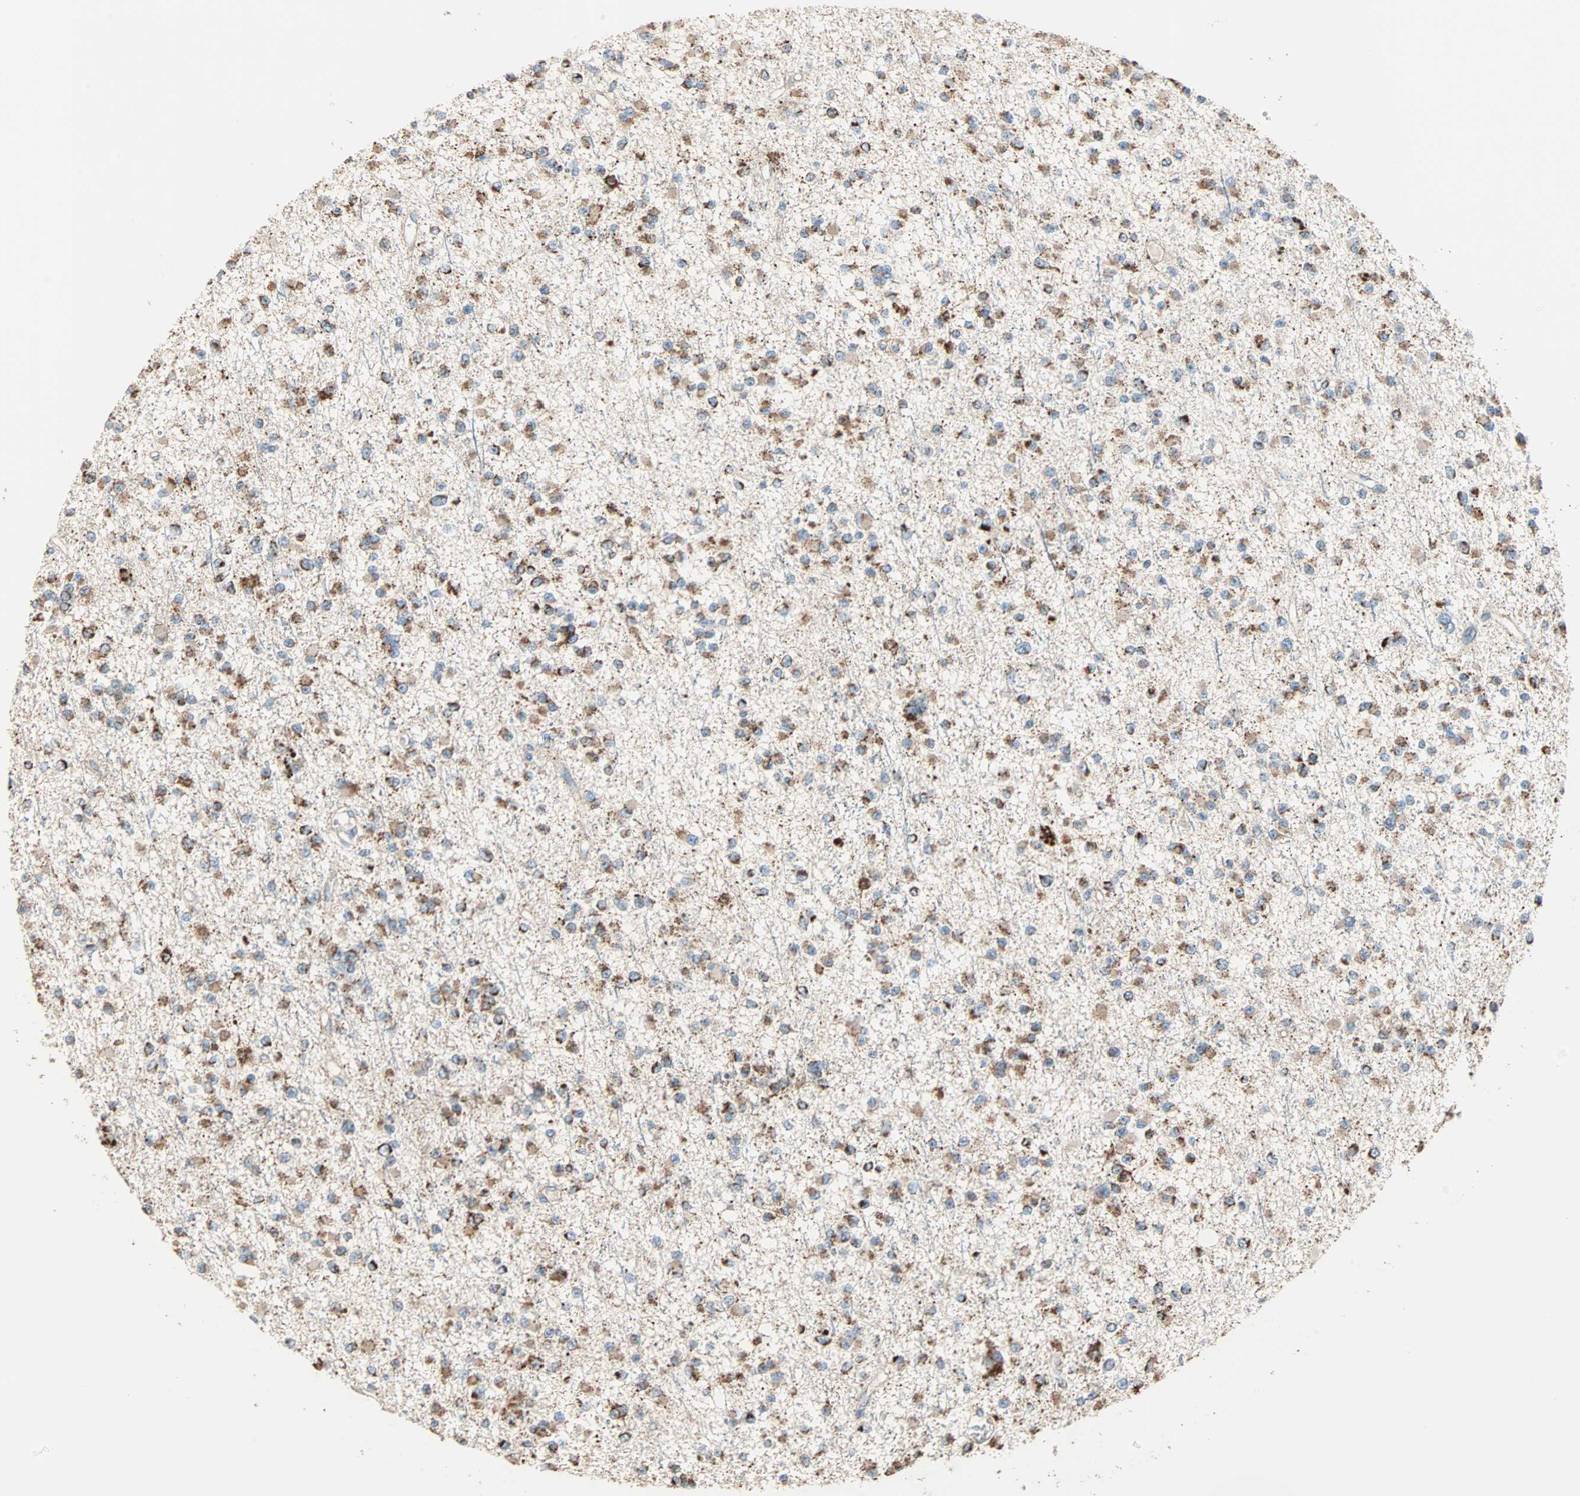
{"staining": {"intensity": "moderate", "quantity": ">75%", "location": "cytoplasmic/membranous"}, "tissue": "glioma", "cell_type": "Tumor cells", "image_type": "cancer", "snomed": [{"axis": "morphology", "description": "Glioma, malignant, Low grade"}, {"axis": "topography", "description": "Brain"}], "caption": "This image reveals low-grade glioma (malignant) stained with IHC to label a protein in brown. The cytoplasmic/membranous of tumor cells show moderate positivity for the protein. Nuclei are counter-stained blue.", "gene": "TST", "patient": {"sex": "female", "age": 22}}